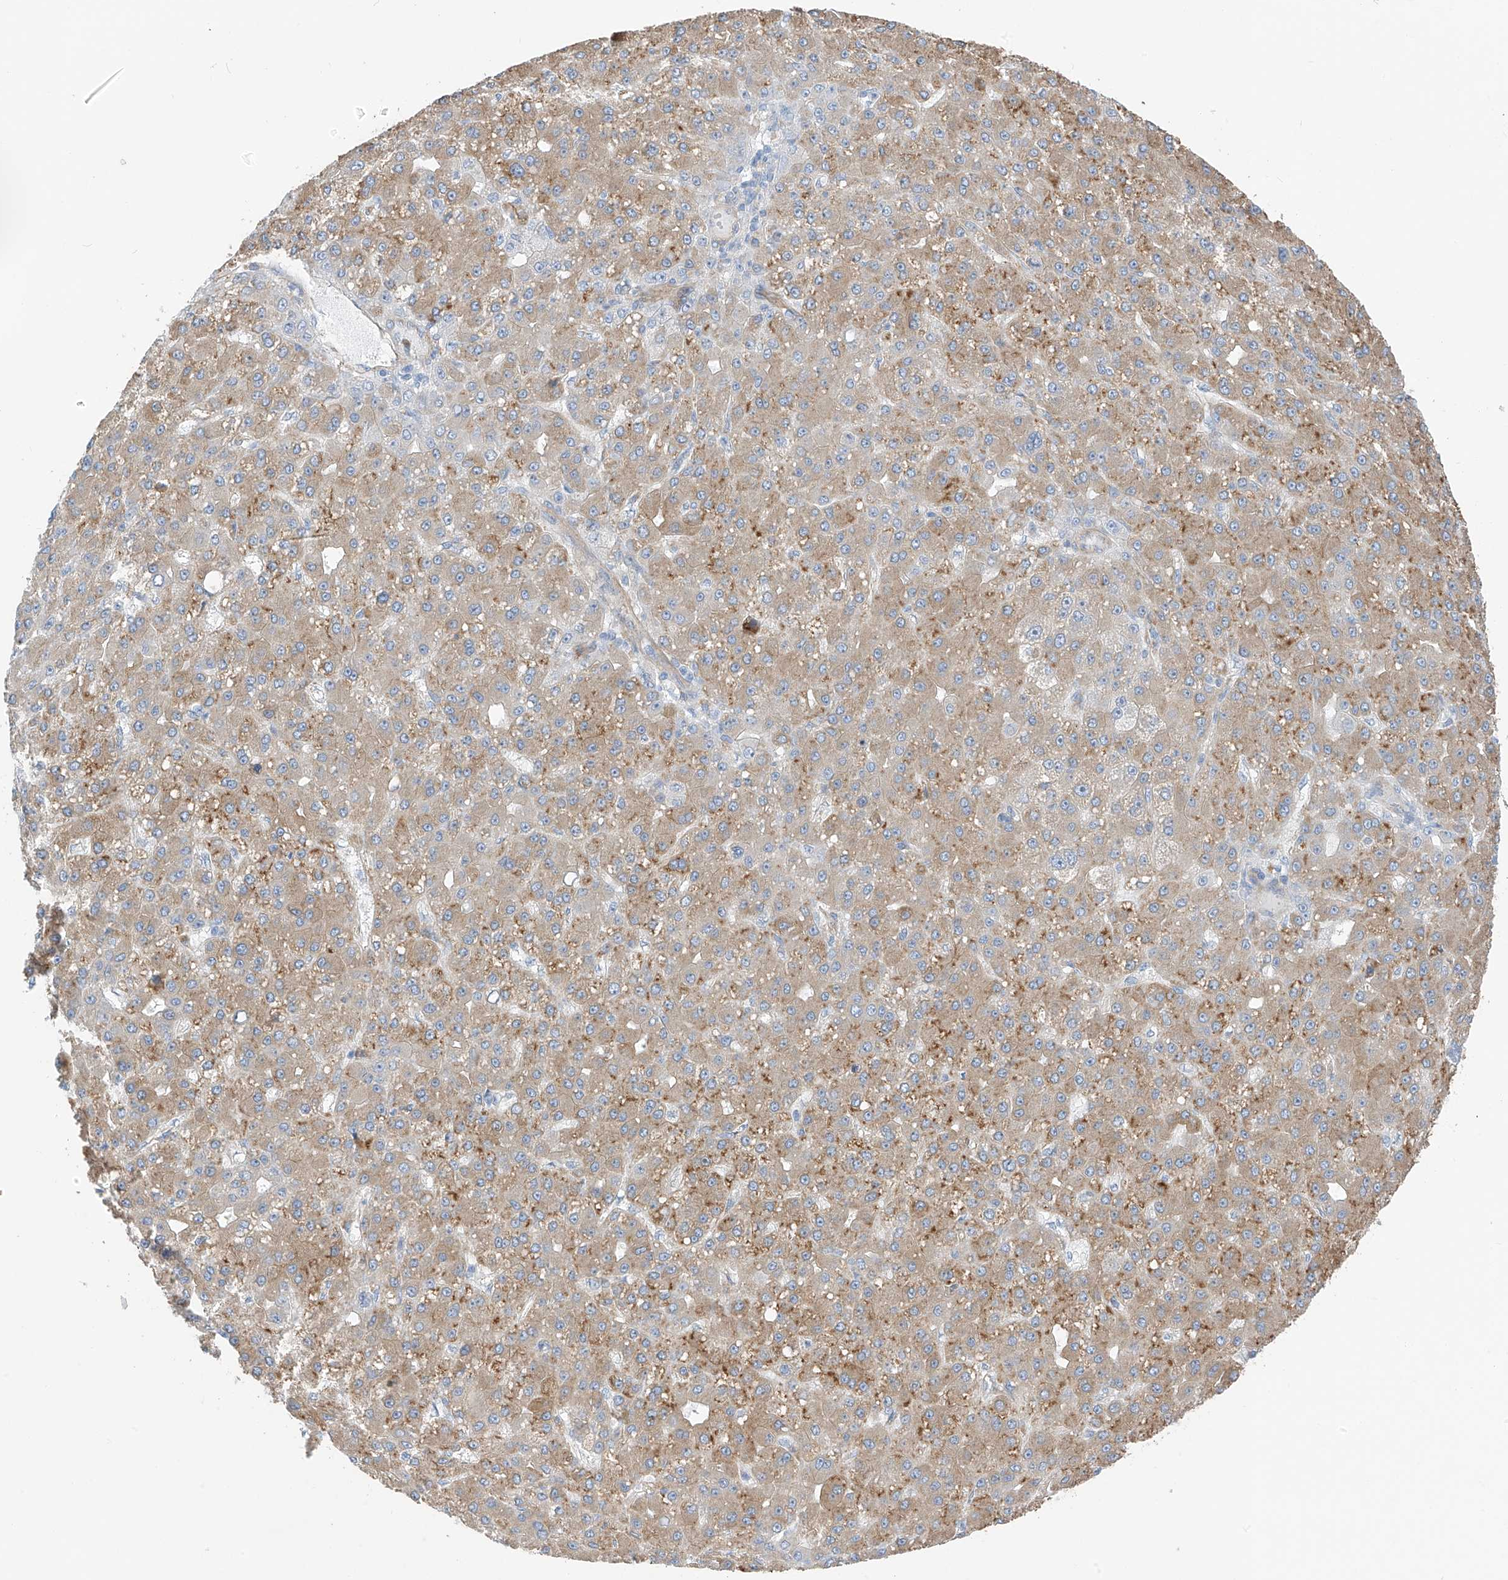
{"staining": {"intensity": "moderate", "quantity": ">75%", "location": "cytoplasmic/membranous"}, "tissue": "liver cancer", "cell_type": "Tumor cells", "image_type": "cancer", "snomed": [{"axis": "morphology", "description": "Carcinoma, Hepatocellular, NOS"}, {"axis": "topography", "description": "Liver"}], "caption": "Approximately >75% of tumor cells in liver cancer (hepatocellular carcinoma) display moderate cytoplasmic/membranous protein staining as visualized by brown immunohistochemical staining.", "gene": "ITGA9", "patient": {"sex": "male", "age": 67}}